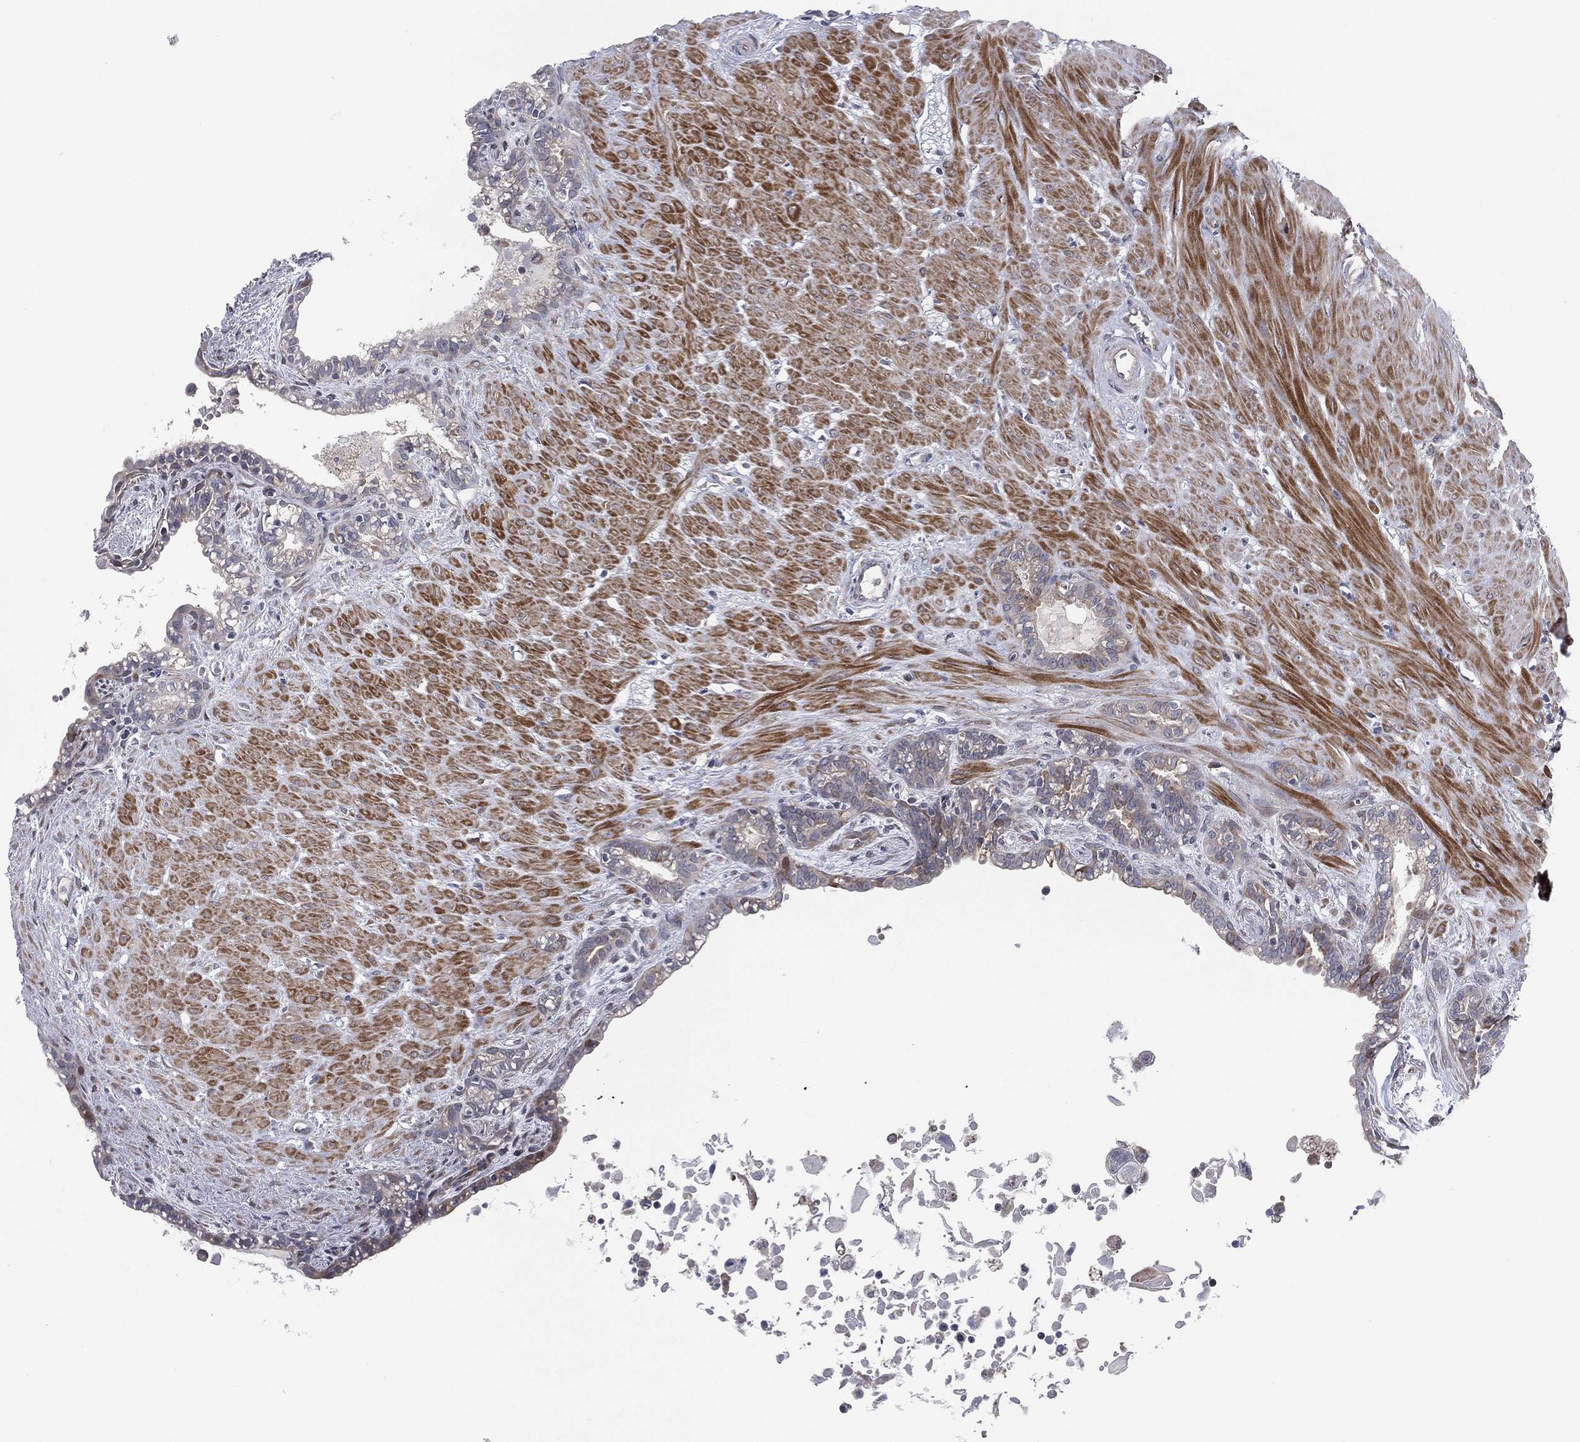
{"staining": {"intensity": "moderate", "quantity": "<25%", "location": "cytoplasmic/membranous"}, "tissue": "seminal vesicle", "cell_type": "Glandular cells", "image_type": "normal", "snomed": [{"axis": "morphology", "description": "Normal tissue, NOS"}, {"axis": "morphology", "description": "Urothelial carcinoma, NOS"}, {"axis": "topography", "description": "Urinary bladder"}, {"axis": "topography", "description": "Seminal veicle"}], "caption": "DAB immunohistochemical staining of benign seminal vesicle displays moderate cytoplasmic/membranous protein expression in approximately <25% of glandular cells.", "gene": "UTP14A", "patient": {"sex": "male", "age": 76}}